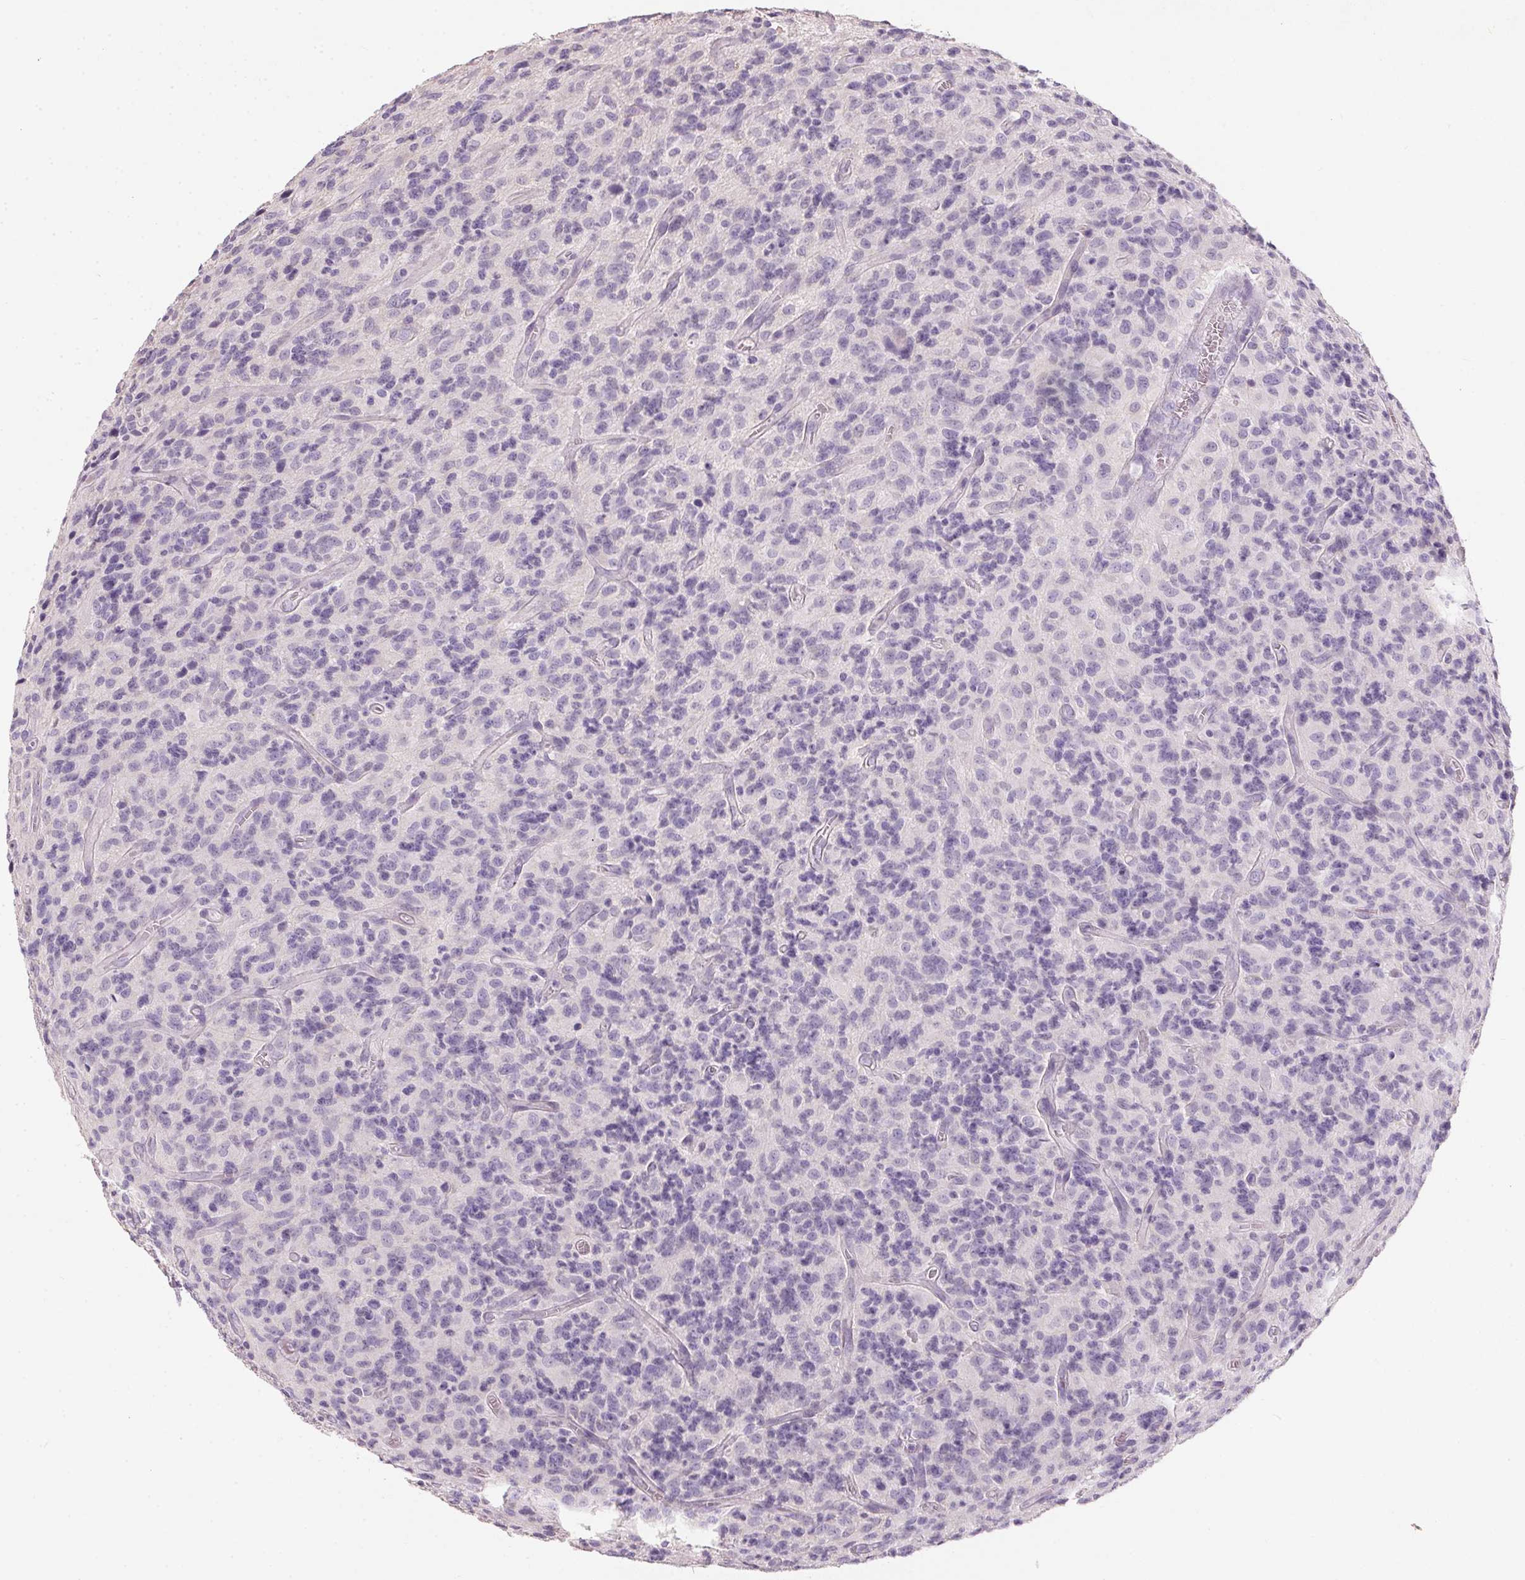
{"staining": {"intensity": "negative", "quantity": "none", "location": "none"}, "tissue": "glioma", "cell_type": "Tumor cells", "image_type": "cancer", "snomed": [{"axis": "morphology", "description": "Glioma, malignant, High grade"}, {"axis": "topography", "description": "Brain"}], "caption": "This is a photomicrograph of immunohistochemistry staining of glioma, which shows no expression in tumor cells. The staining was performed using DAB to visualize the protein expression in brown, while the nuclei were stained in blue with hematoxylin (Magnification: 20x).", "gene": "HSD17B1", "patient": {"sex": "male", "age": 76}}